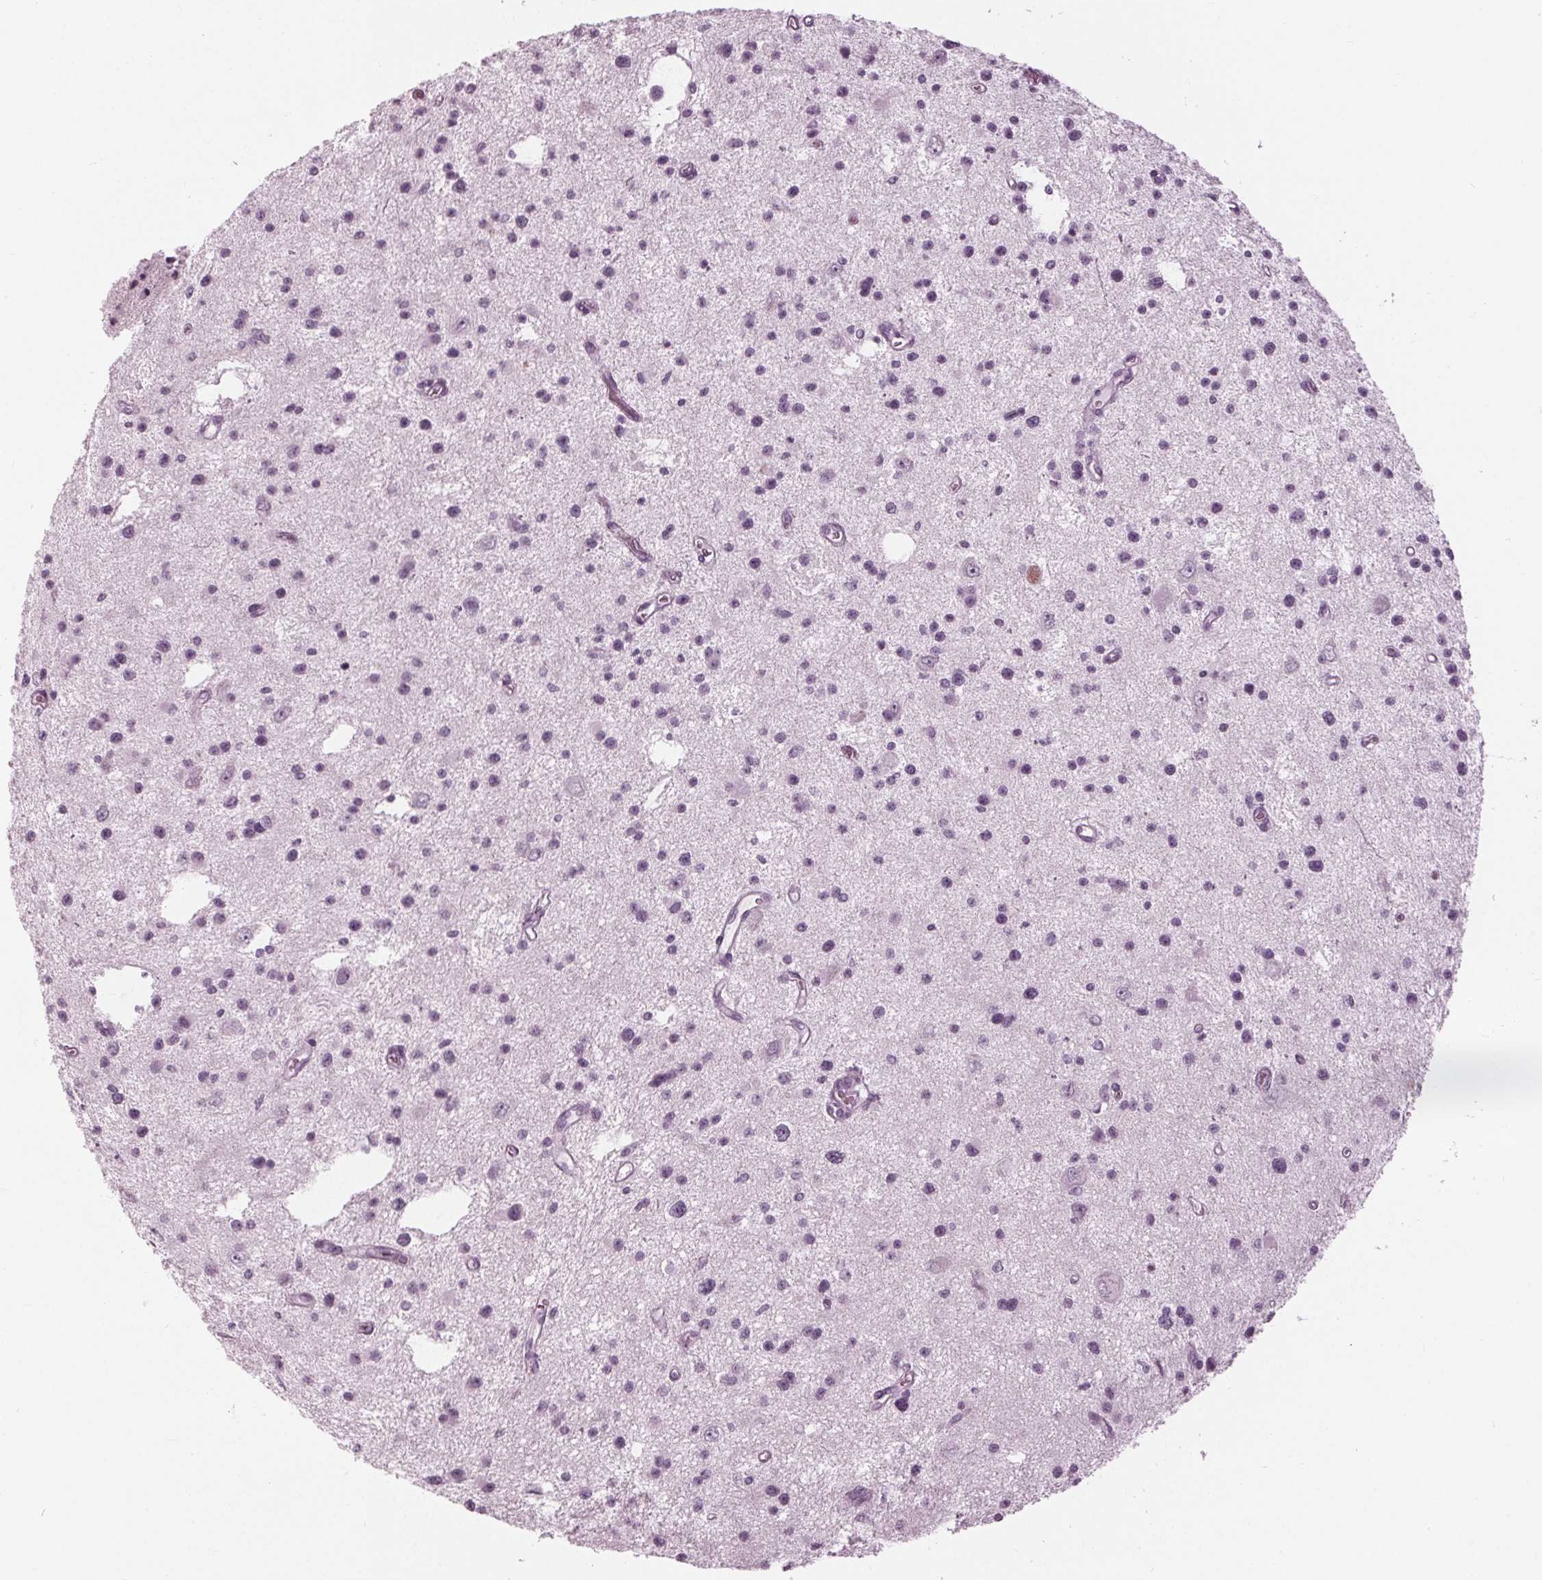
{"staining": {"intensity": "negative", "quantity": "none", "location": "none"}, "tissue": "glioma", "cell_type": "Tumor cells", "image_type": "cancer", "snomed": [{"axis": "morphology", "description": "Glioma, malignant, Low grade"}, {"axis": "topography", "description": "Brain"}], "caption": "Immunohistochemistry (IHC) micrograph of malignant glioma (low-grade) stained for a protein (brown), which reveals no expression in tumor cells.", "gene": "KRT28", "patient": {"sex": "male", "age": 43}}